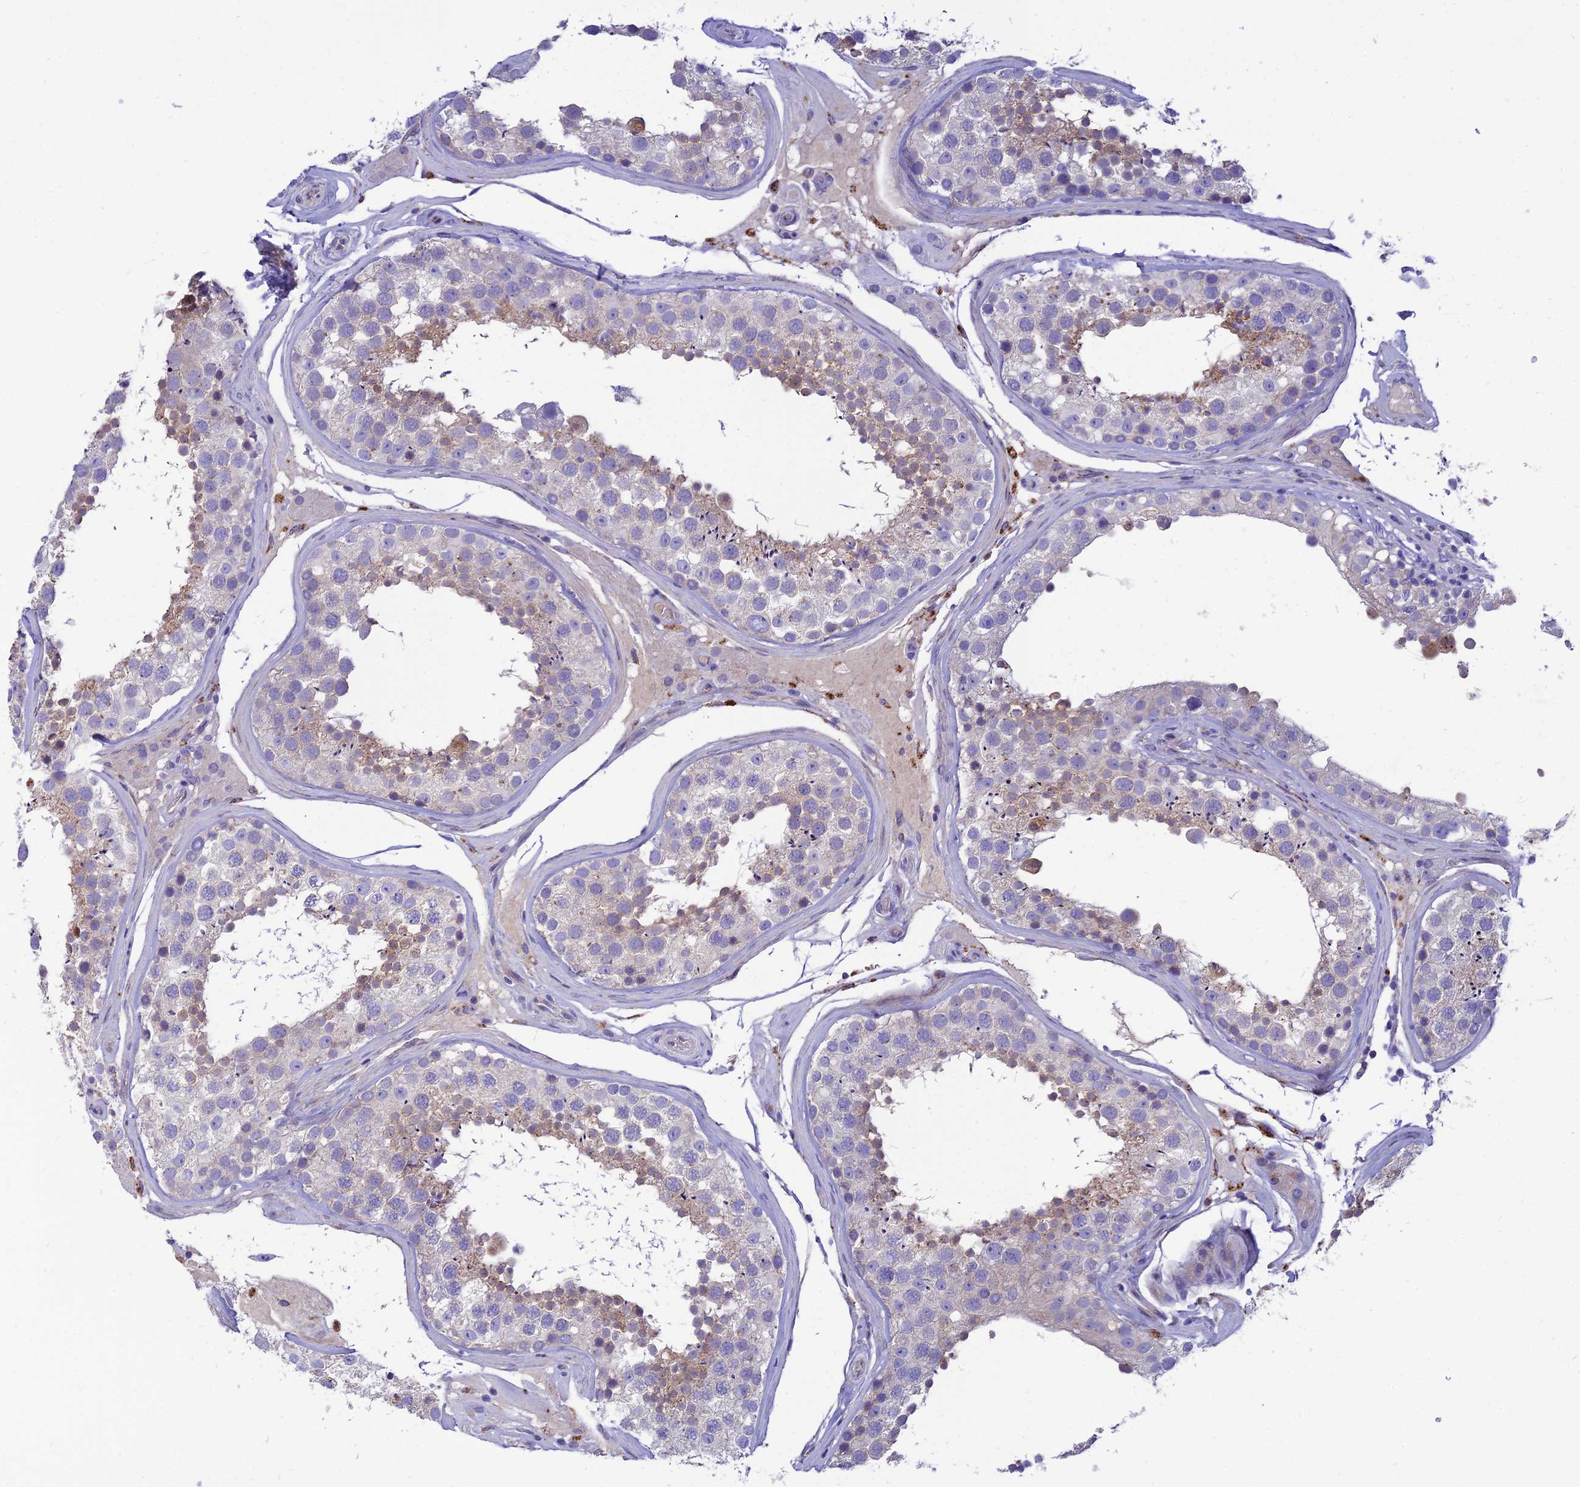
{"staining": {"intensity": "weak", "quantity": "<25%", "location": "cytoplasmic/membranous"}, "tissue": "testis", "cell_type": "Cells in seminiferous ducts", "image_type": "normal", "snomed": [{"axis": "morphology", "description": "Normal tissue, NOS"}, {"axis": "topography", "description": "Testis"}], "caption": "Cells in seminiferous ducts show no significant positivity in benign testis. (Brightfield microscopy of DAB (3,3'-diaminobenzidine) immunohistochemistry (IHC) at high magnification).", "gene": "CCDC157", "patient": {"sex": "male", "age": 46}}